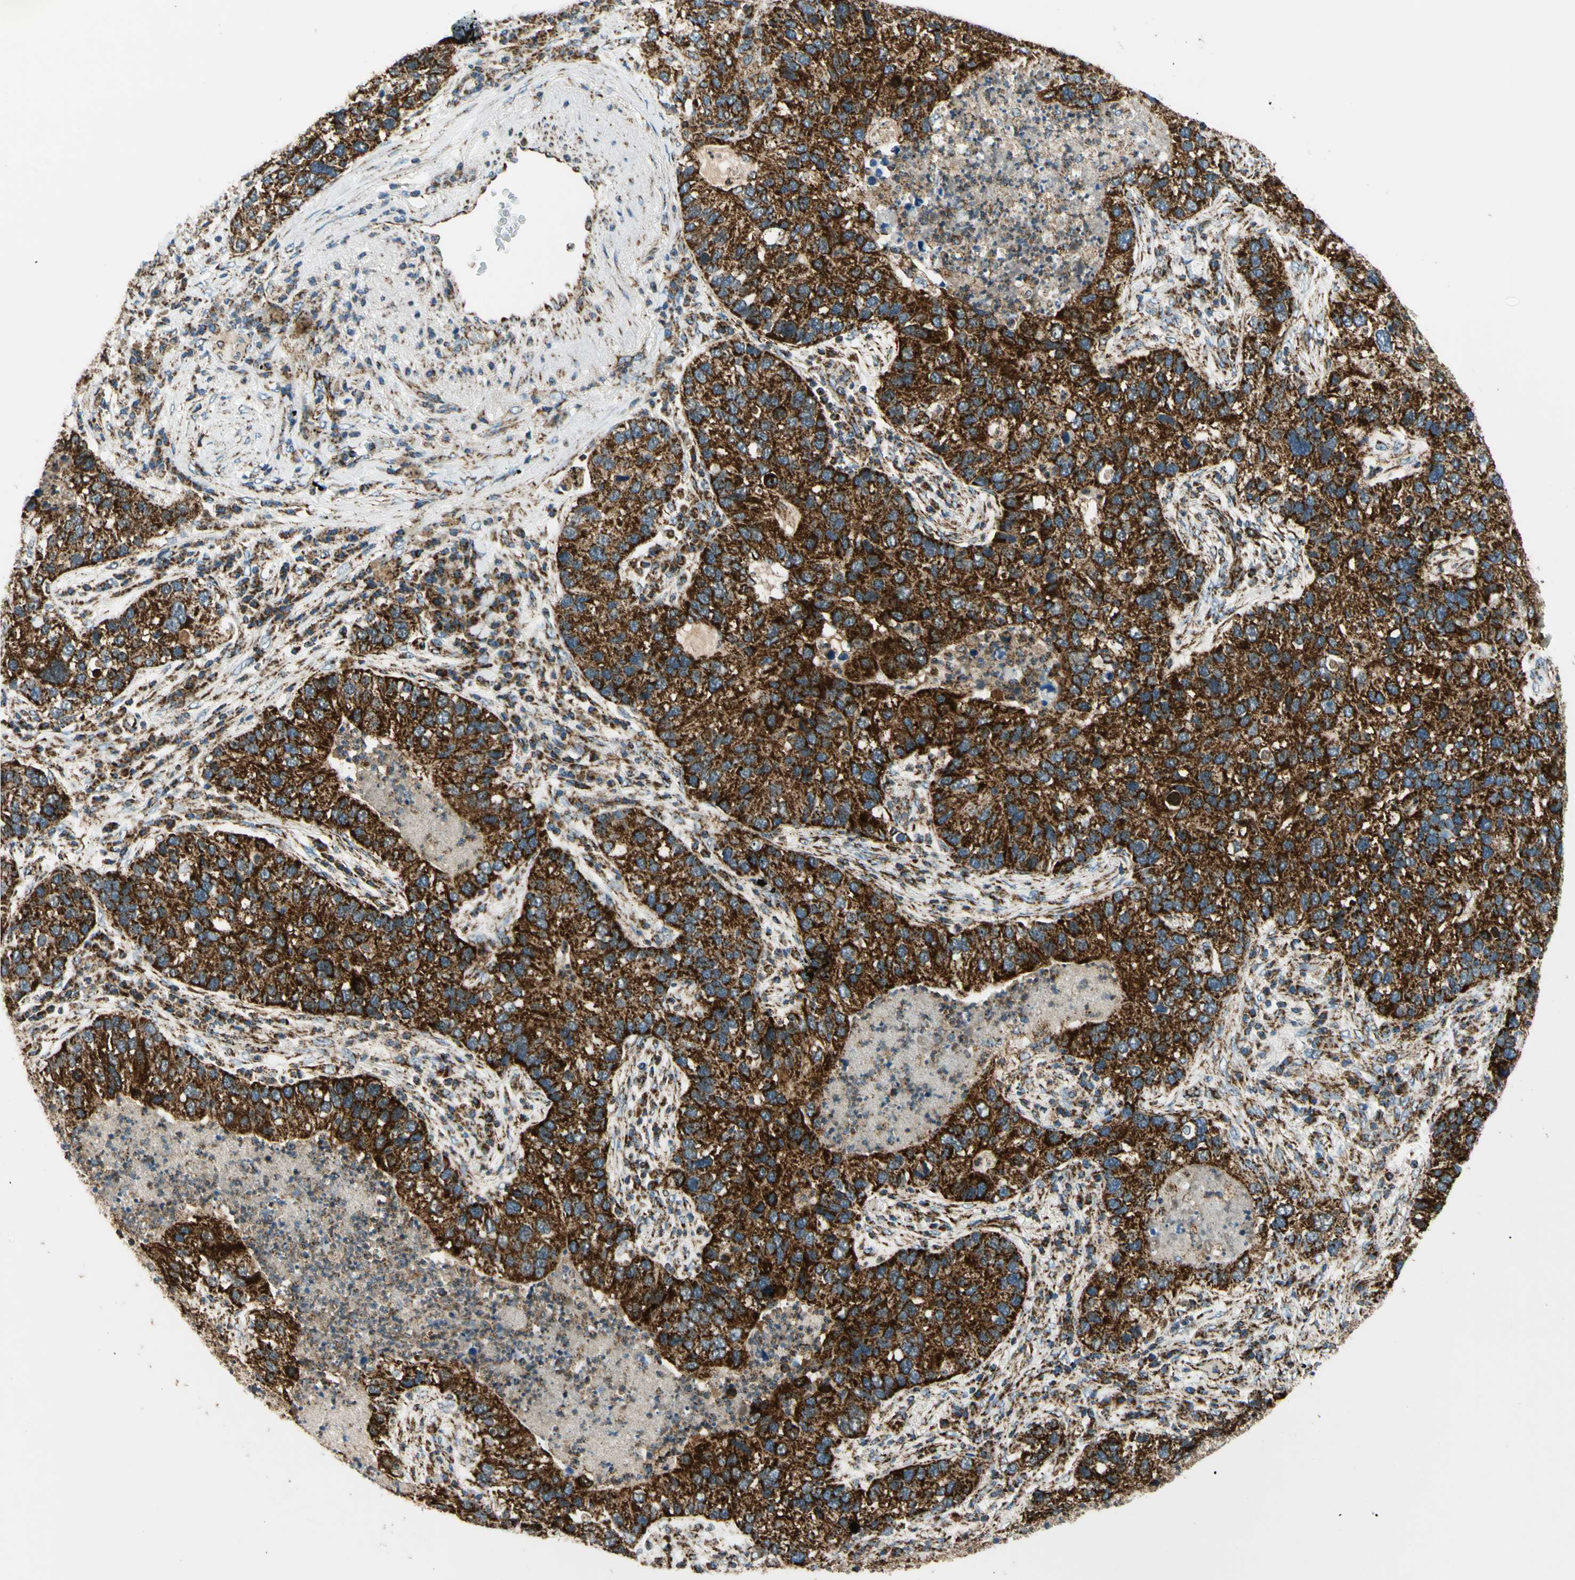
{"staining": {"intensity": "strong", "quantity": ">75%", "location": "cytoplasmic/membranous"}, "tissue": "lung cancer", "cell_type": "Tumor cells", "image_type": "cancer", "snomed": [{"axis": "morphology", "description": "Normal tissue, NOS"}, {"axis": "morphology", "description": "Adenocarcinoma, NOS"}, {"axis": "topography", "description": "Bronchus"}, {"axis": "topography", "description": "Lung"}], "caption": "Brown immunohistochemical staining in adenocarcinoma (lung) exhibits strong cytoplasmic/membranous staining in about >75% of tumor cells.", "gene": "MAVS", "patient": {"sex": "male", "age": 54}}